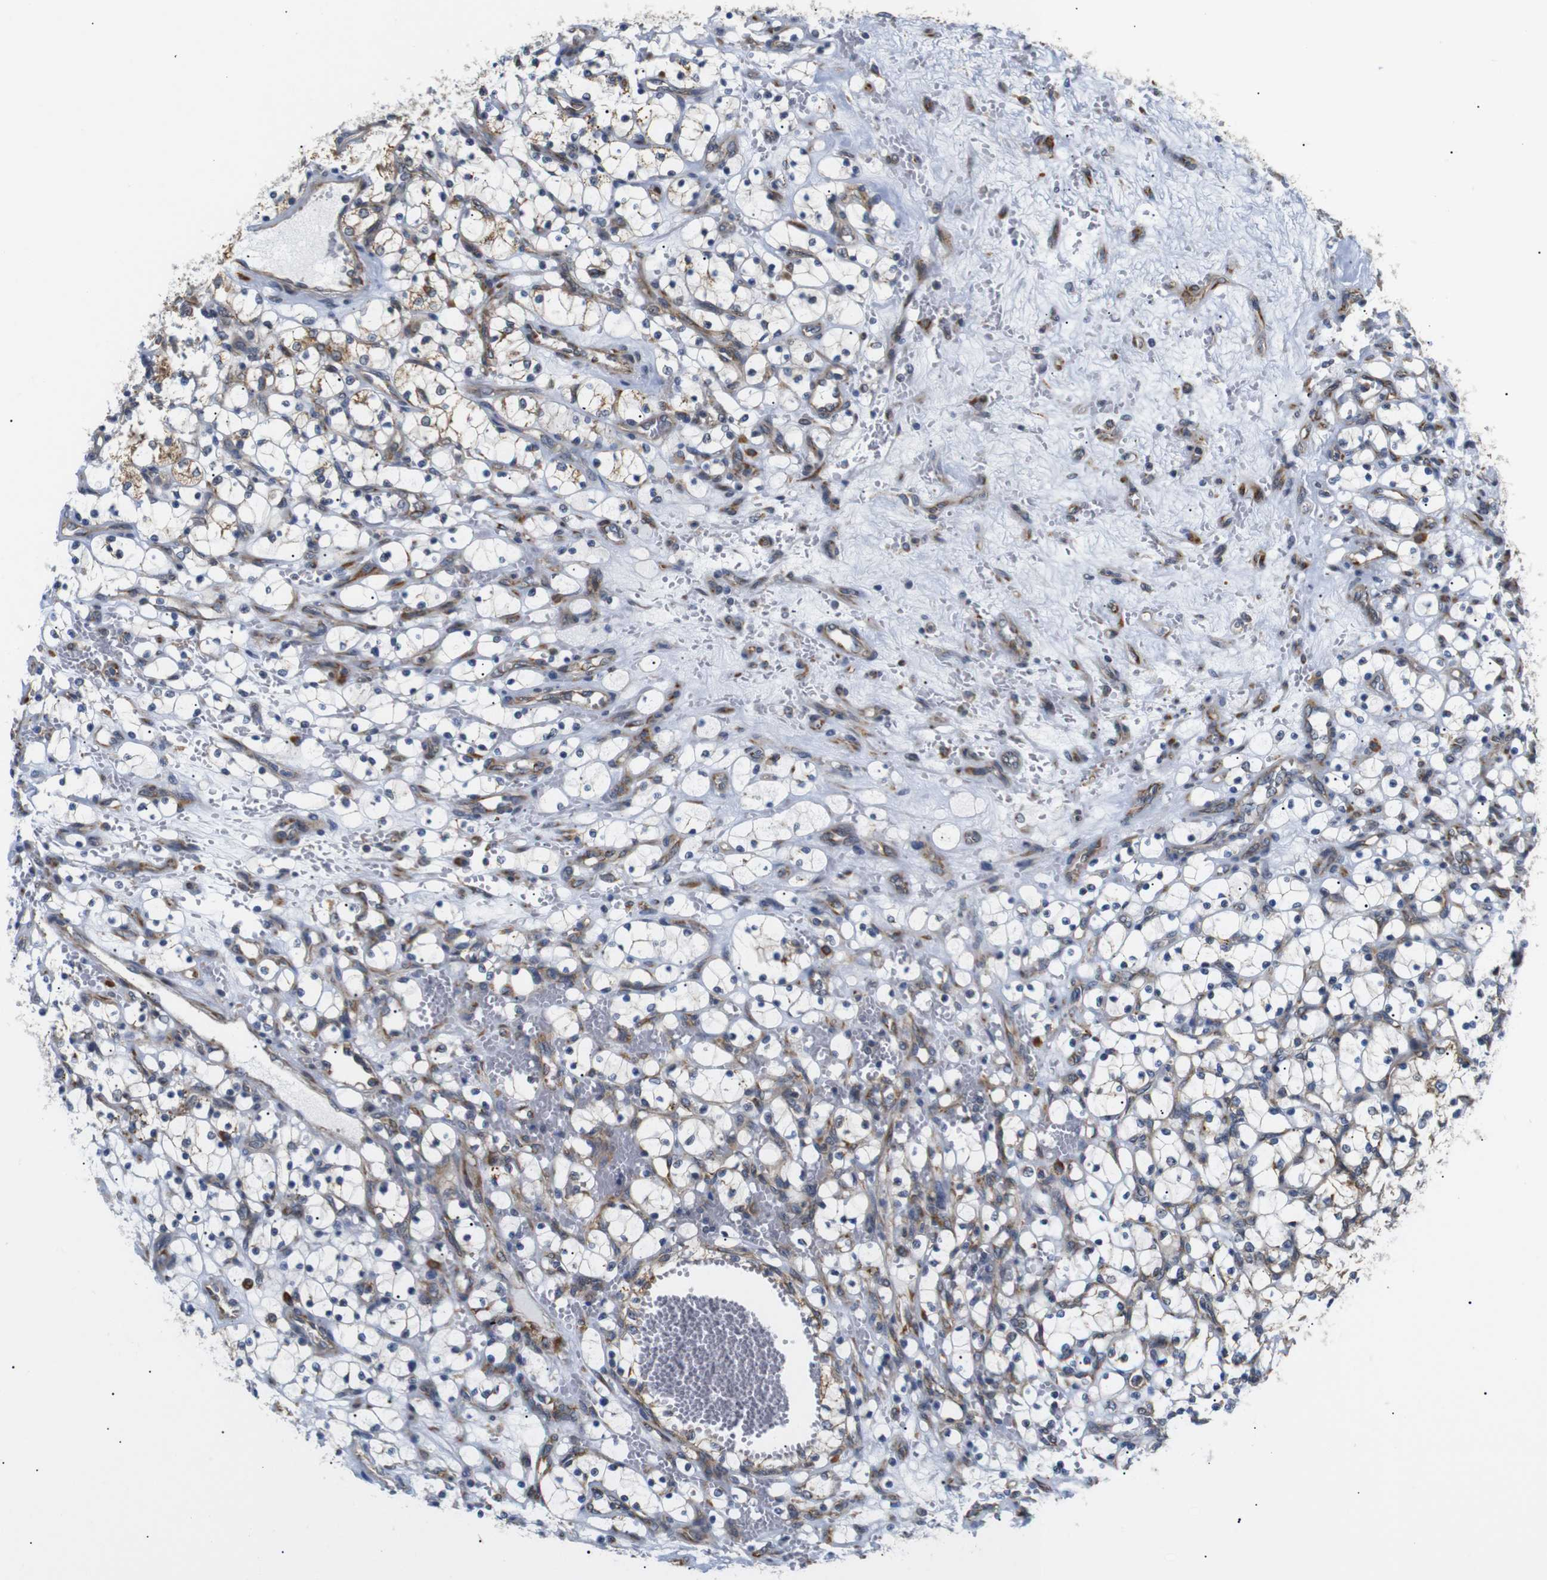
{"staining": {"intensity": "negative", "quantity": "none", "location": "none"}, "tissue": "renal cancer", "cell_type": "Tumor cells", "image_type": "cancer", "snomed": [{"axis": "morphology", "description": "Adenocarcinoma, NOS"}, {"axis": "topography", "description": "Kidney"}], "caption": "High power microscopy image of an immunohistochemistry photomicrograph of renal cancer (adenocarcinoma), revealing no significant positivity in tumor cells.", "gene": "KANK4", "patient": {"sex": "female", "age": 69}}